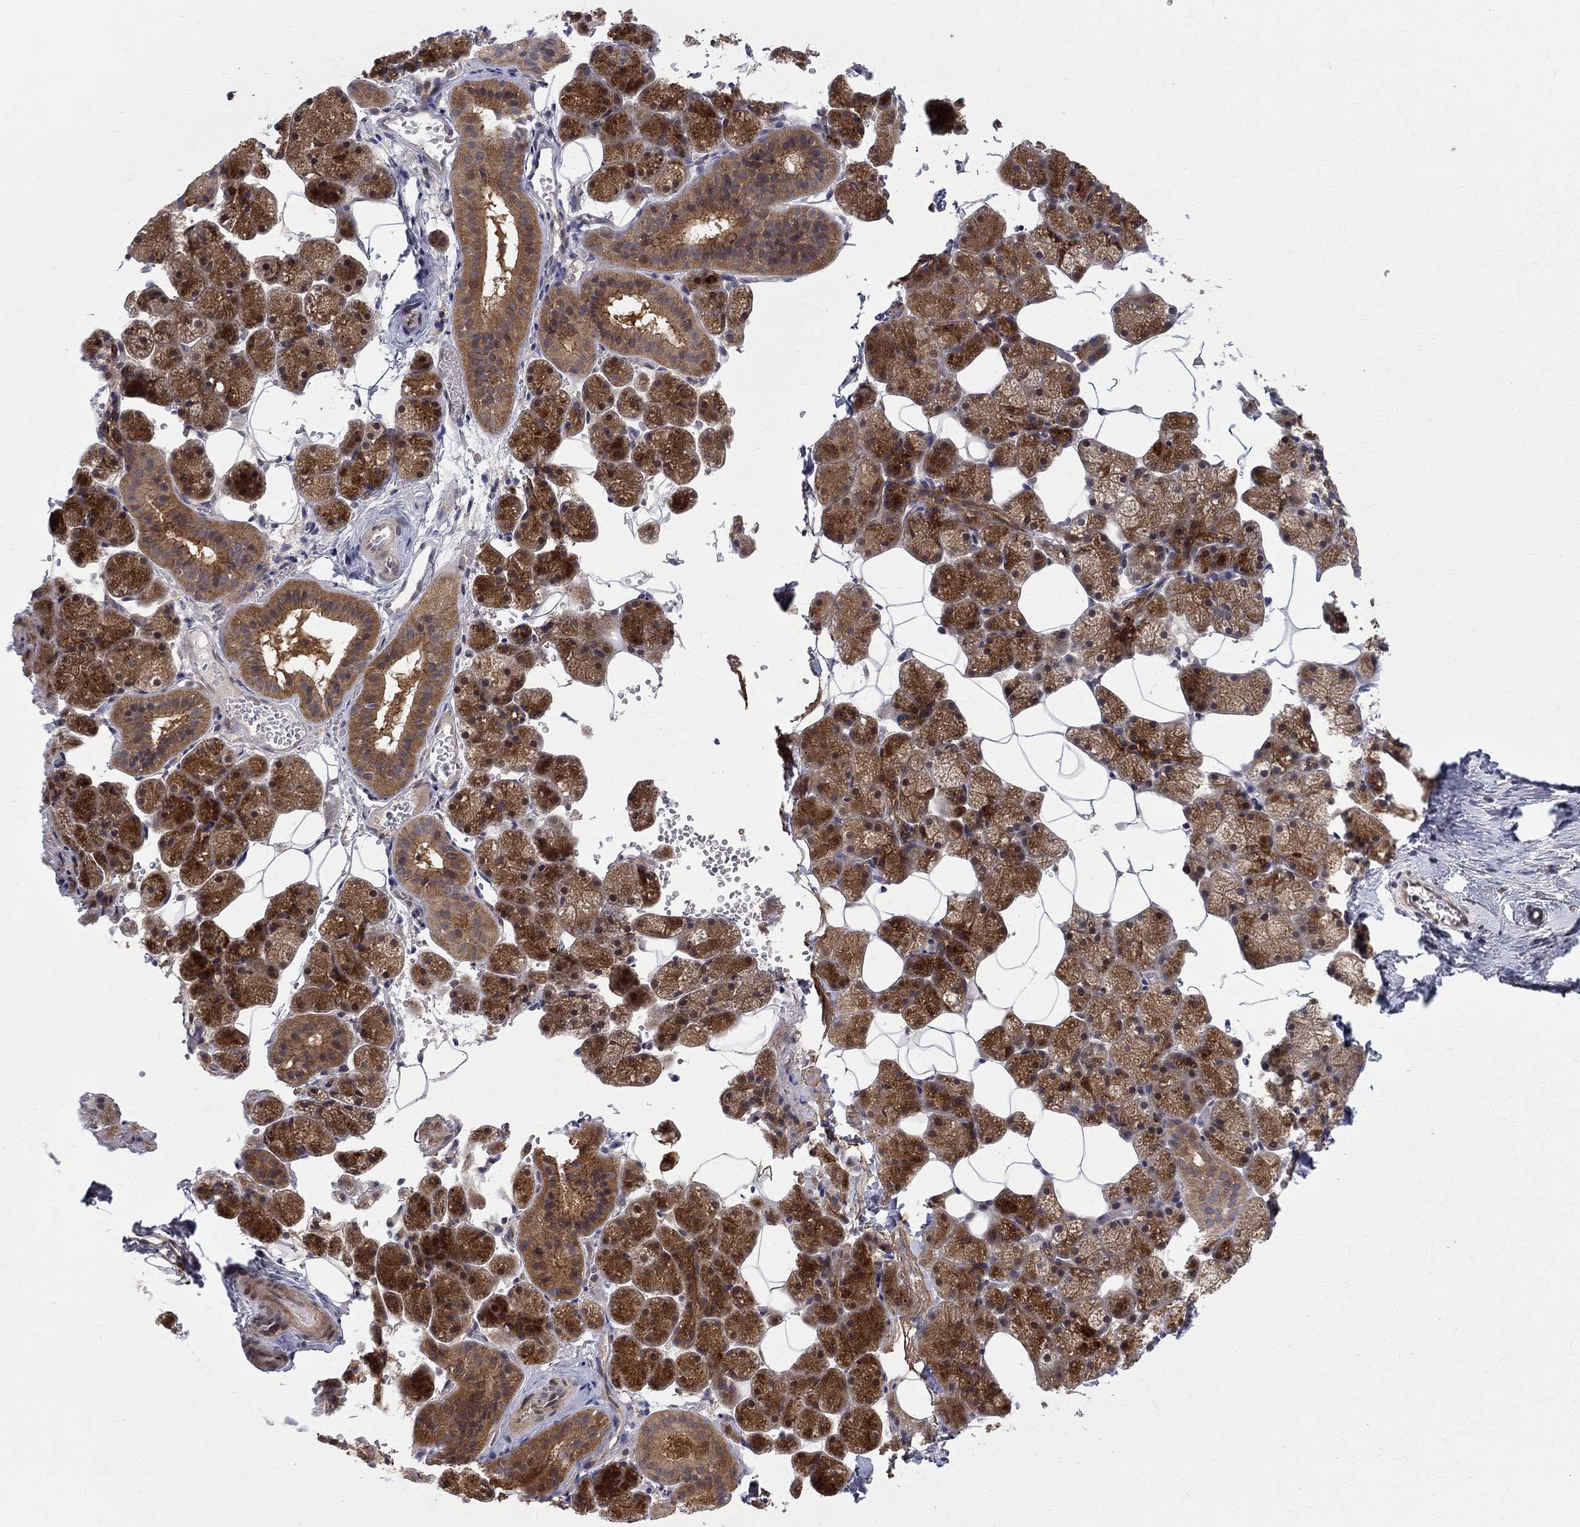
{"staining": {"intensity": "strong", "quantity": "25%-75%", "location": "cytoplasmic/membranous"}, "tissue": "salivary gland", "cell_type": "Glandular cells", "image_type": "normal", "snomed": [{"axis": "morphology", "description": "Normal tissue, NOS"}, {"axis": "topography", "description": "Salivary gland"}], "caption": "Immunohistochemical staining of benign human salivary gland reveals 25%-75% levels of strong cytoplasmic/membranous protein expression in approximately 25%-75% of glandular cells.", "gene": "WDR19", "patient": {"sex": "male", "age": 38}}